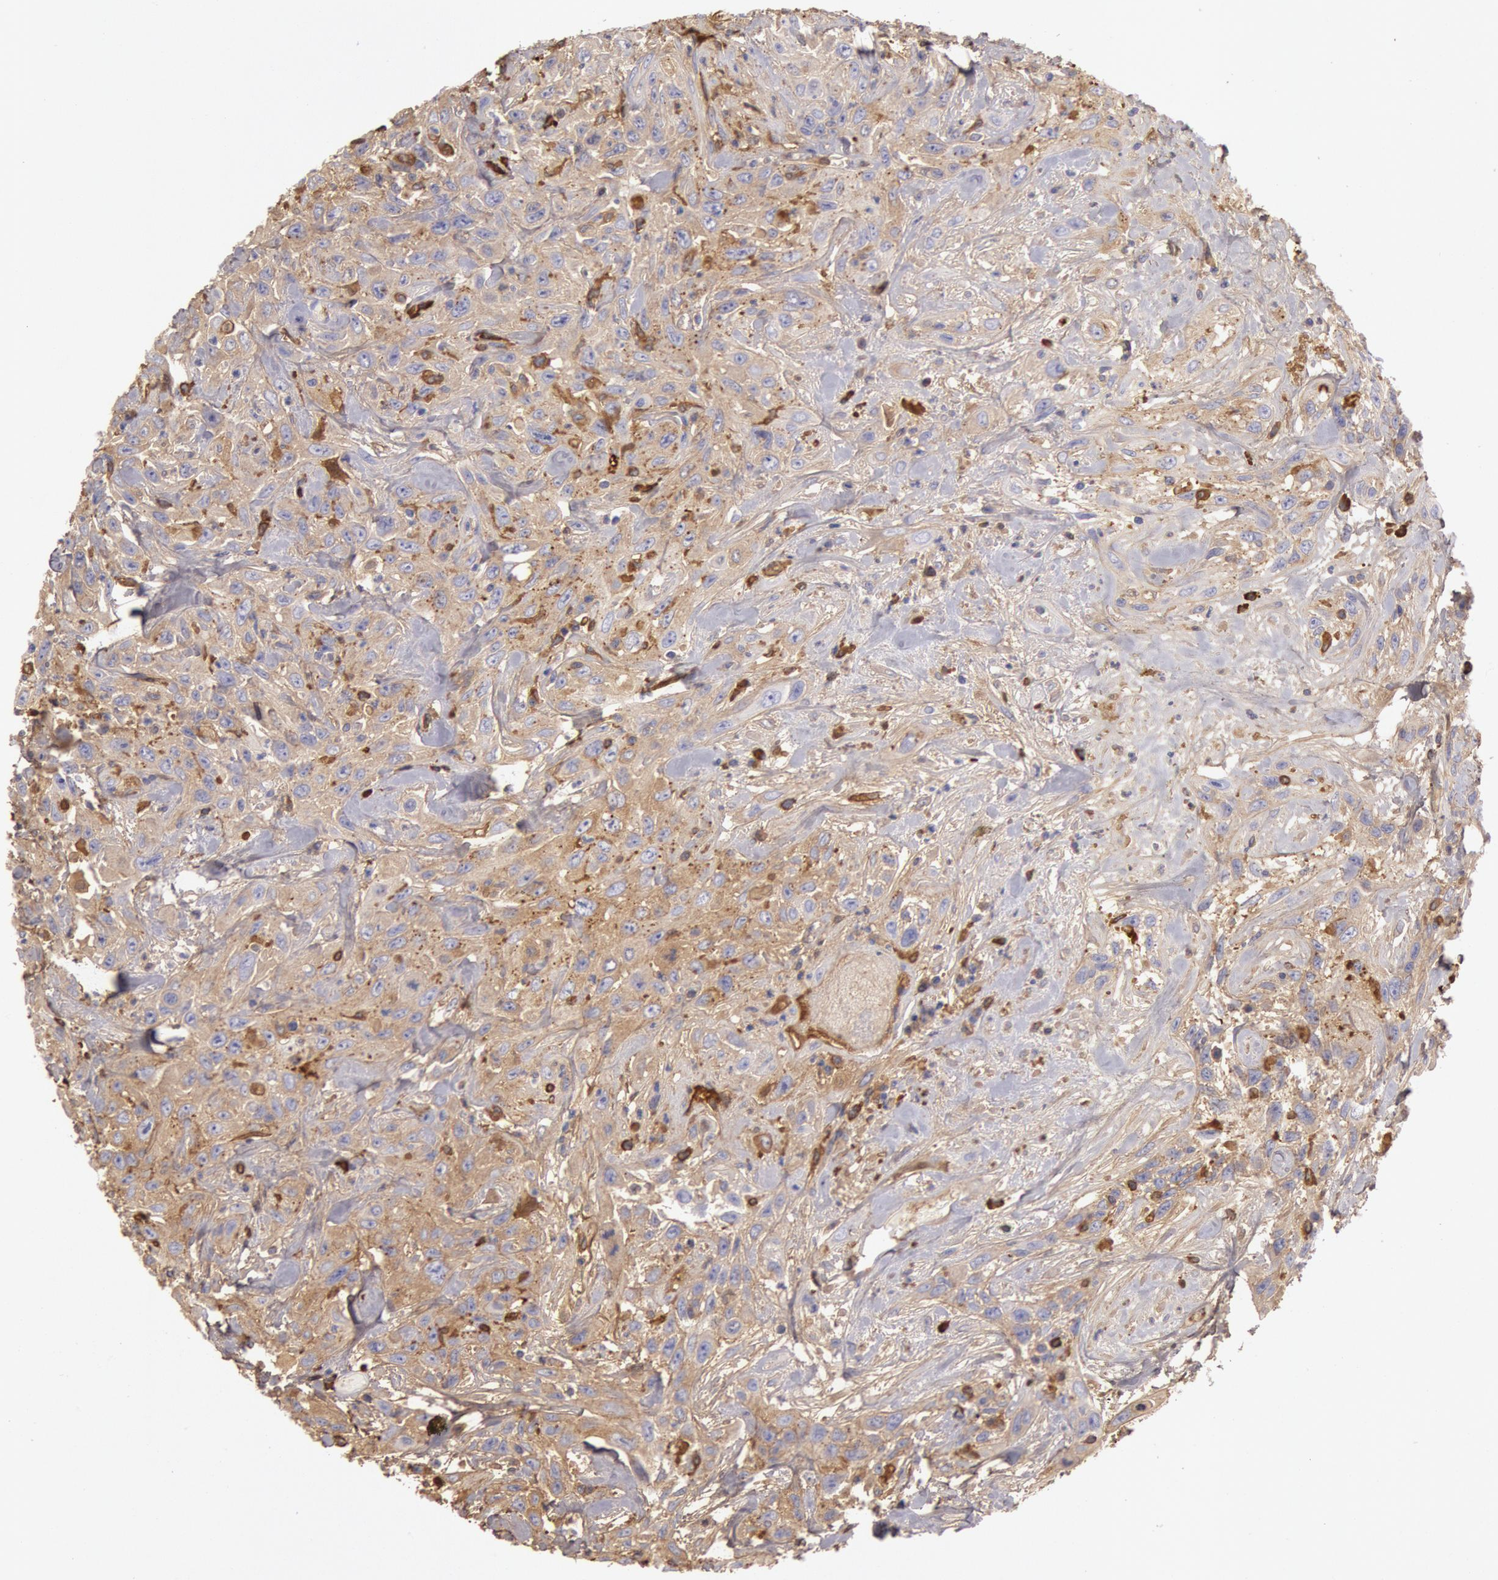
{"staining": {"intensity": "moderate", "quantity": ">75%", "location": "cytoplasmic/membranous"}, "tissue": "urothelial cancer", "cell_type": "Tumor cells", "image_type": "cancer", "snomed": [{"axis": "morphology", "description": "Urothelial carcinoma, High grade"}, {"axis": "topography", "description": "Urinary bladder"}], "caption": "Tumor cells show medium levels of moderate cytoplasmic/membranous expression in about >75% of cells in urothelial cancer. (DAB IHC with brightfield microscopy, high magnification).", "gene": "IGHG1", "patient": {"sex": "female", "age": 84}}